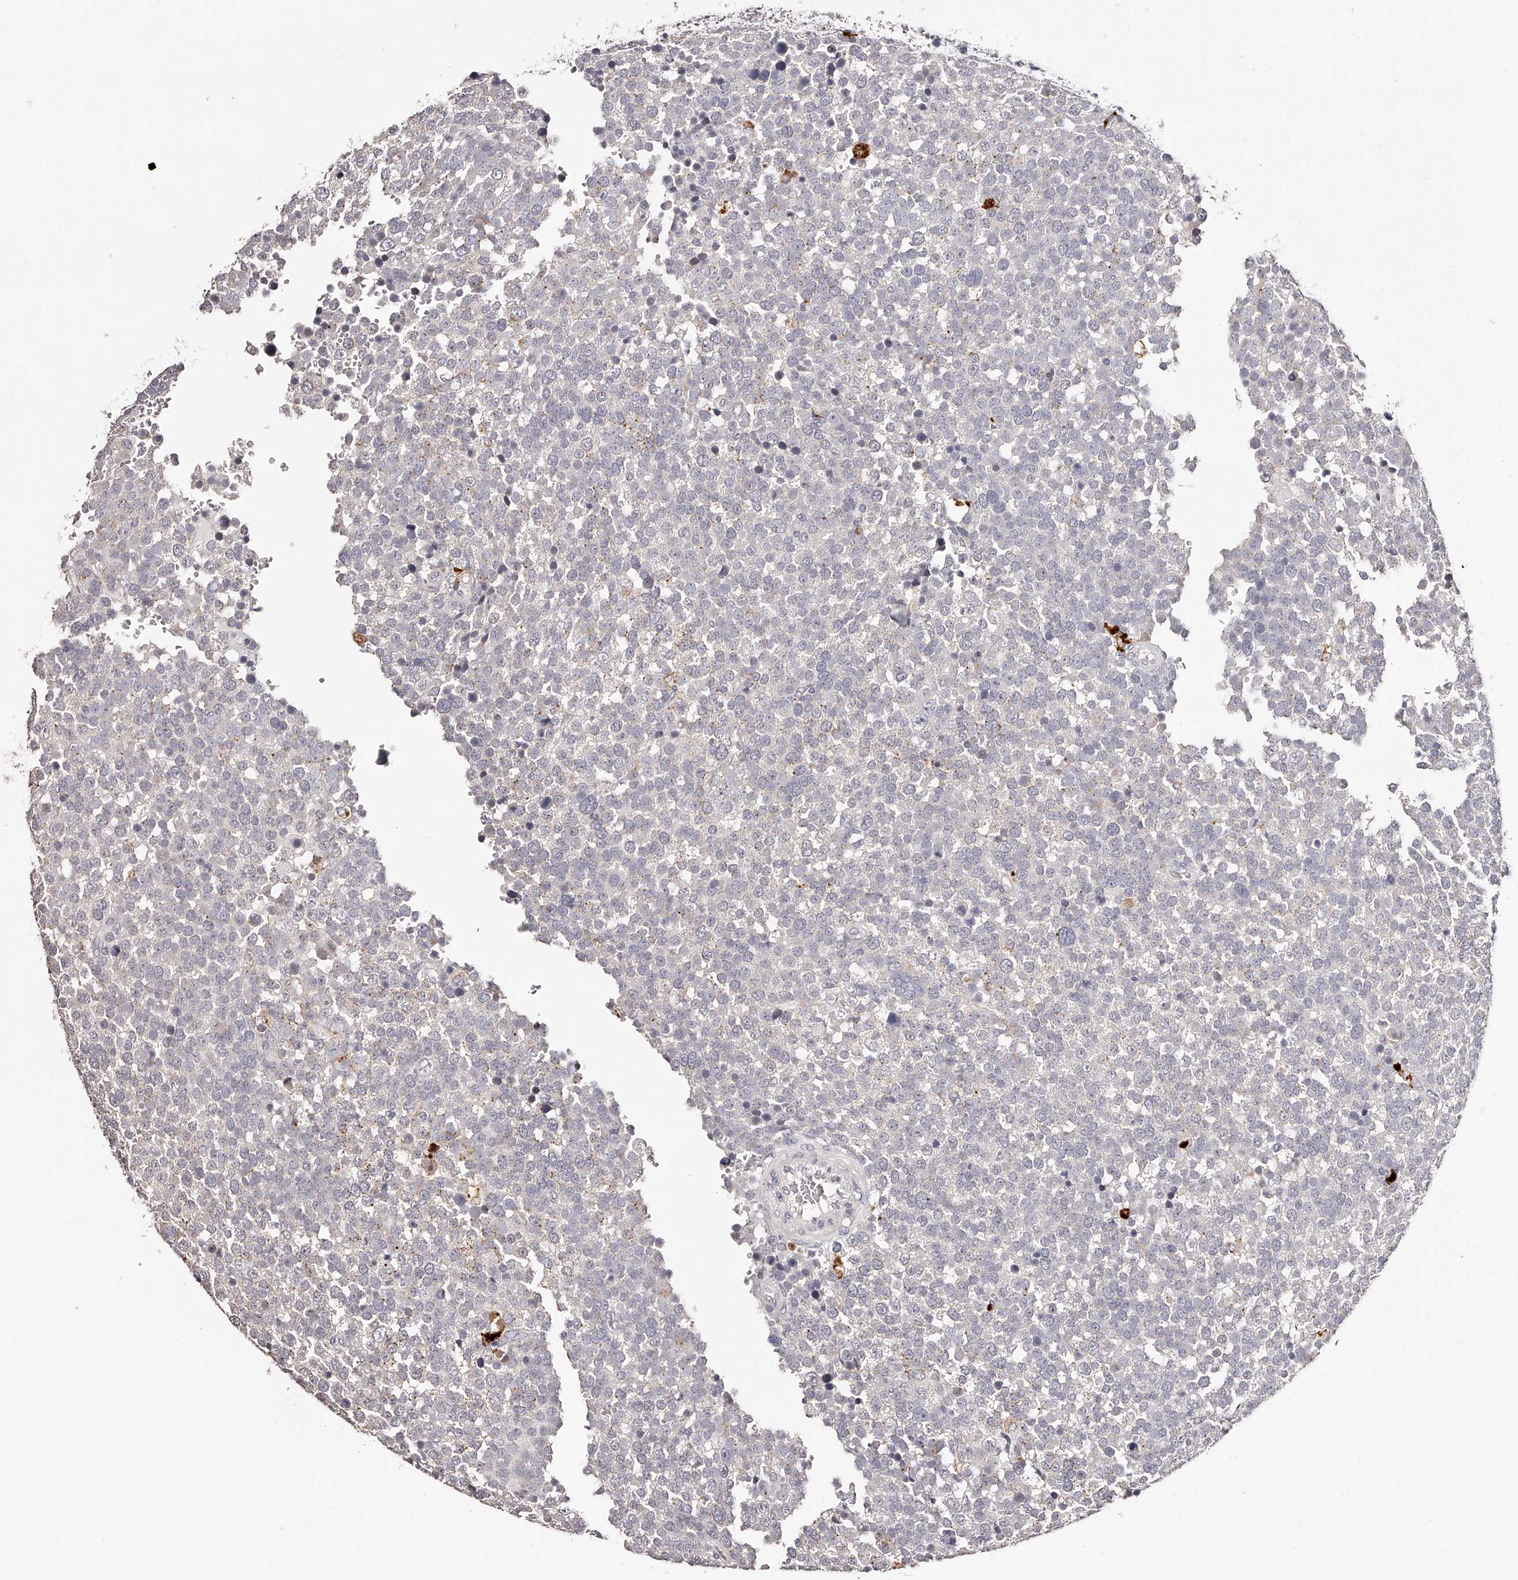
{"staining": {"intensity": "negative", "quantity": "none", "location": "none"}, "tissue": "testis cancer", "cell_type": "Tumor cells", "image_type": "cancer", "snomed": [{"axis": "morphology", "description": "Seminoma, NOS"}, {"axis": "topography", "description": "Testis"}], "caption": "Immunohistochemistry (IHC) micrograph of neoplastic tissue: human testis seminoma stained with DAB (3,3'-diaminobenzidine) demonstrates no significant protein positivity in tumor cells.", "gene": "SLC35D3", "patient": {"sex": "male", "age": 71}}